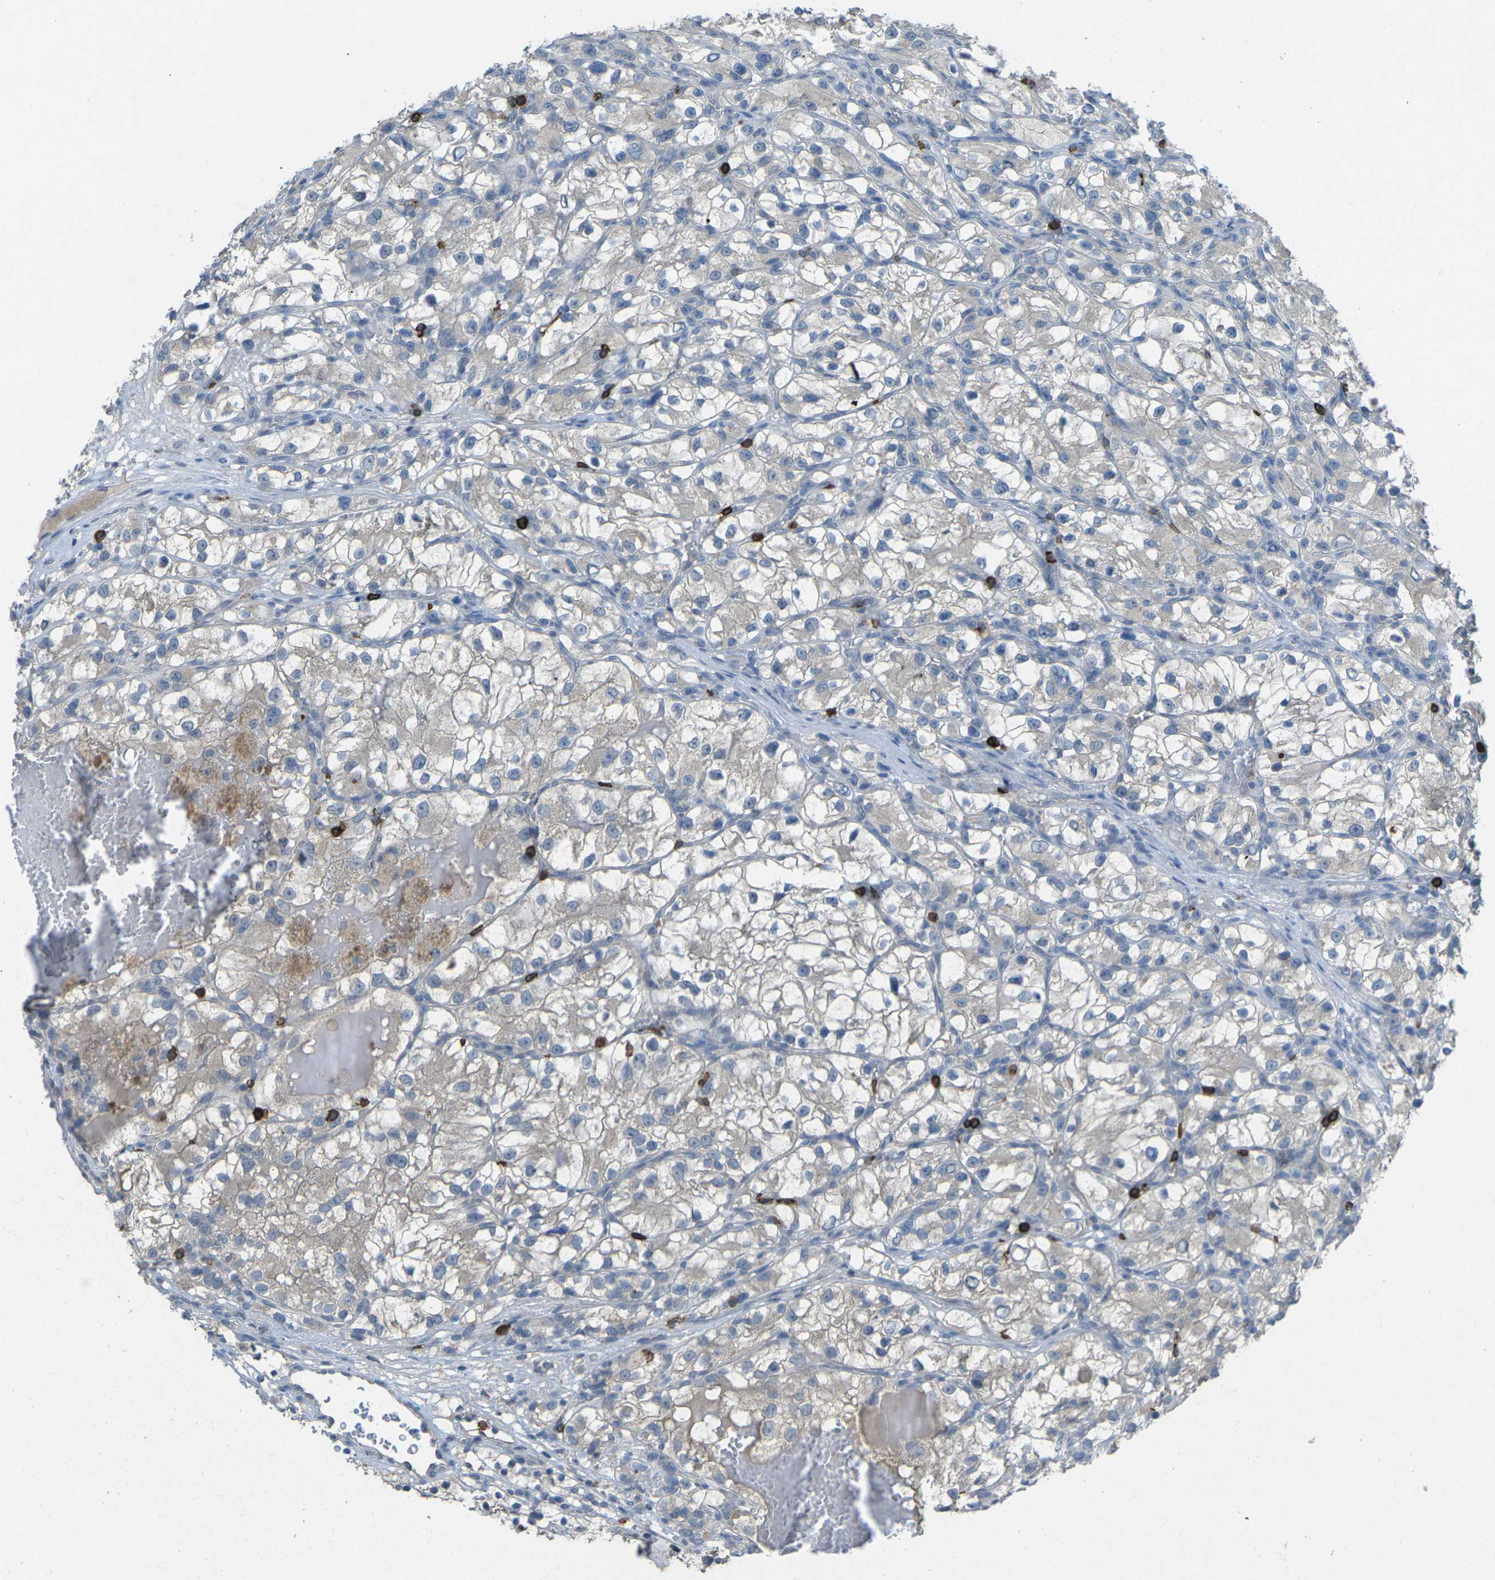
{"staining": {"intensity": "negative", "quantity": "none", "location": "none"}, "tissue": "renal cancer", "cell_type": "Tumor cells", "image_type": "cancer", "snomed": [{"axis": "morphology", "description": "Adenocarcinoma, NOS"}, {"axis": "topography", "description": "Kidney"}], "caption": "The photomicrograph reveals no significant expression in tumor cells of renal cancer (adenocarcinoma).", "gene": "CD19", "patient": {"sex": "female", "age": 57}}